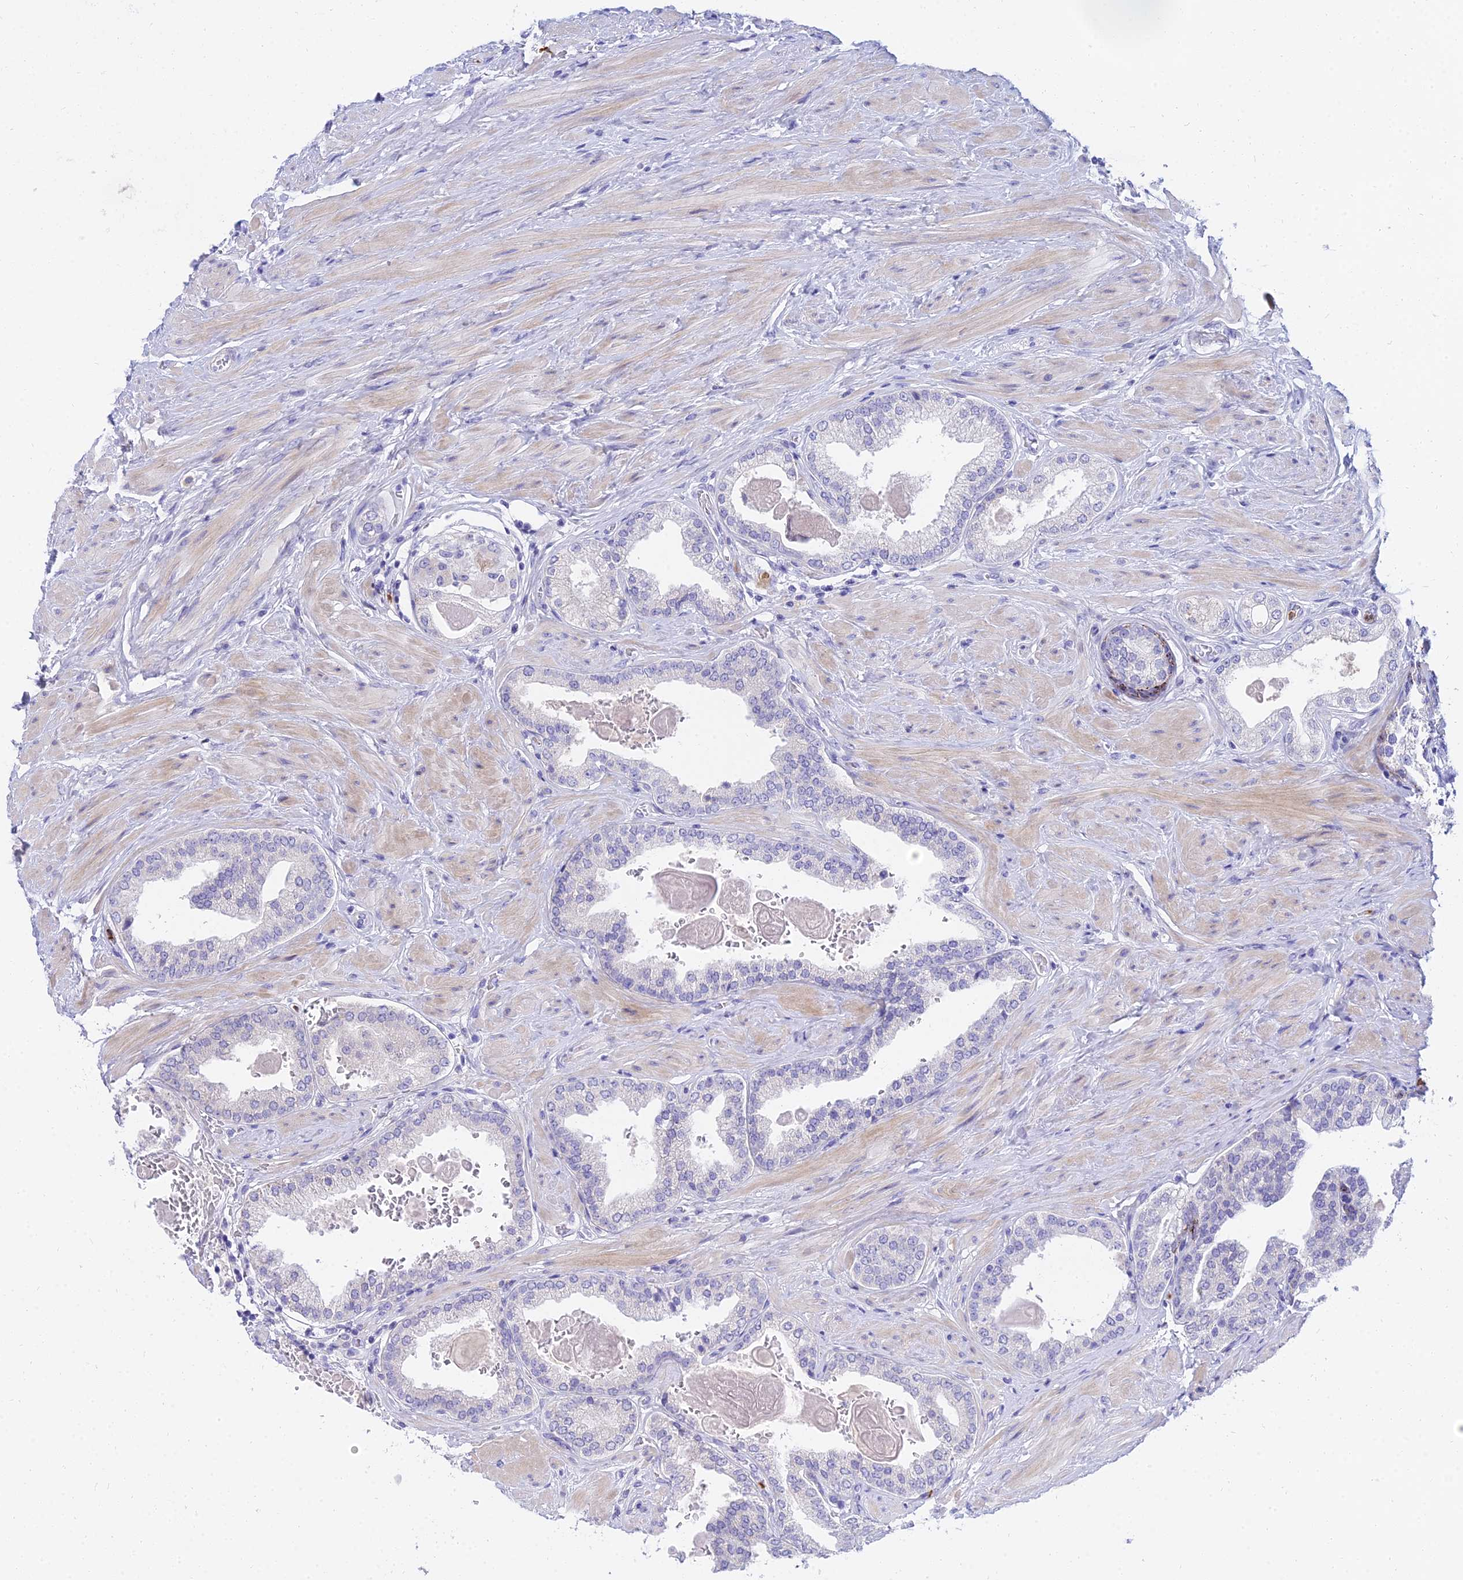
{"staining": {"intensity": "negative", "quantity": "none", "location": "none"}, "tissue": "prostate", "cell_type": "Glandular cells", "image_type": "normal", "snomed": [{"axis": "morphology", "description": "Normal tissue, NOS"}, {"axis": "topography", "description": "Prostate"}], "caption": "Prostate stained for a protein using immunohistochemistry shows no positivity glandular cells.", "gene": "VWC2L", "patient": {"sex": "male", "age": 48}}